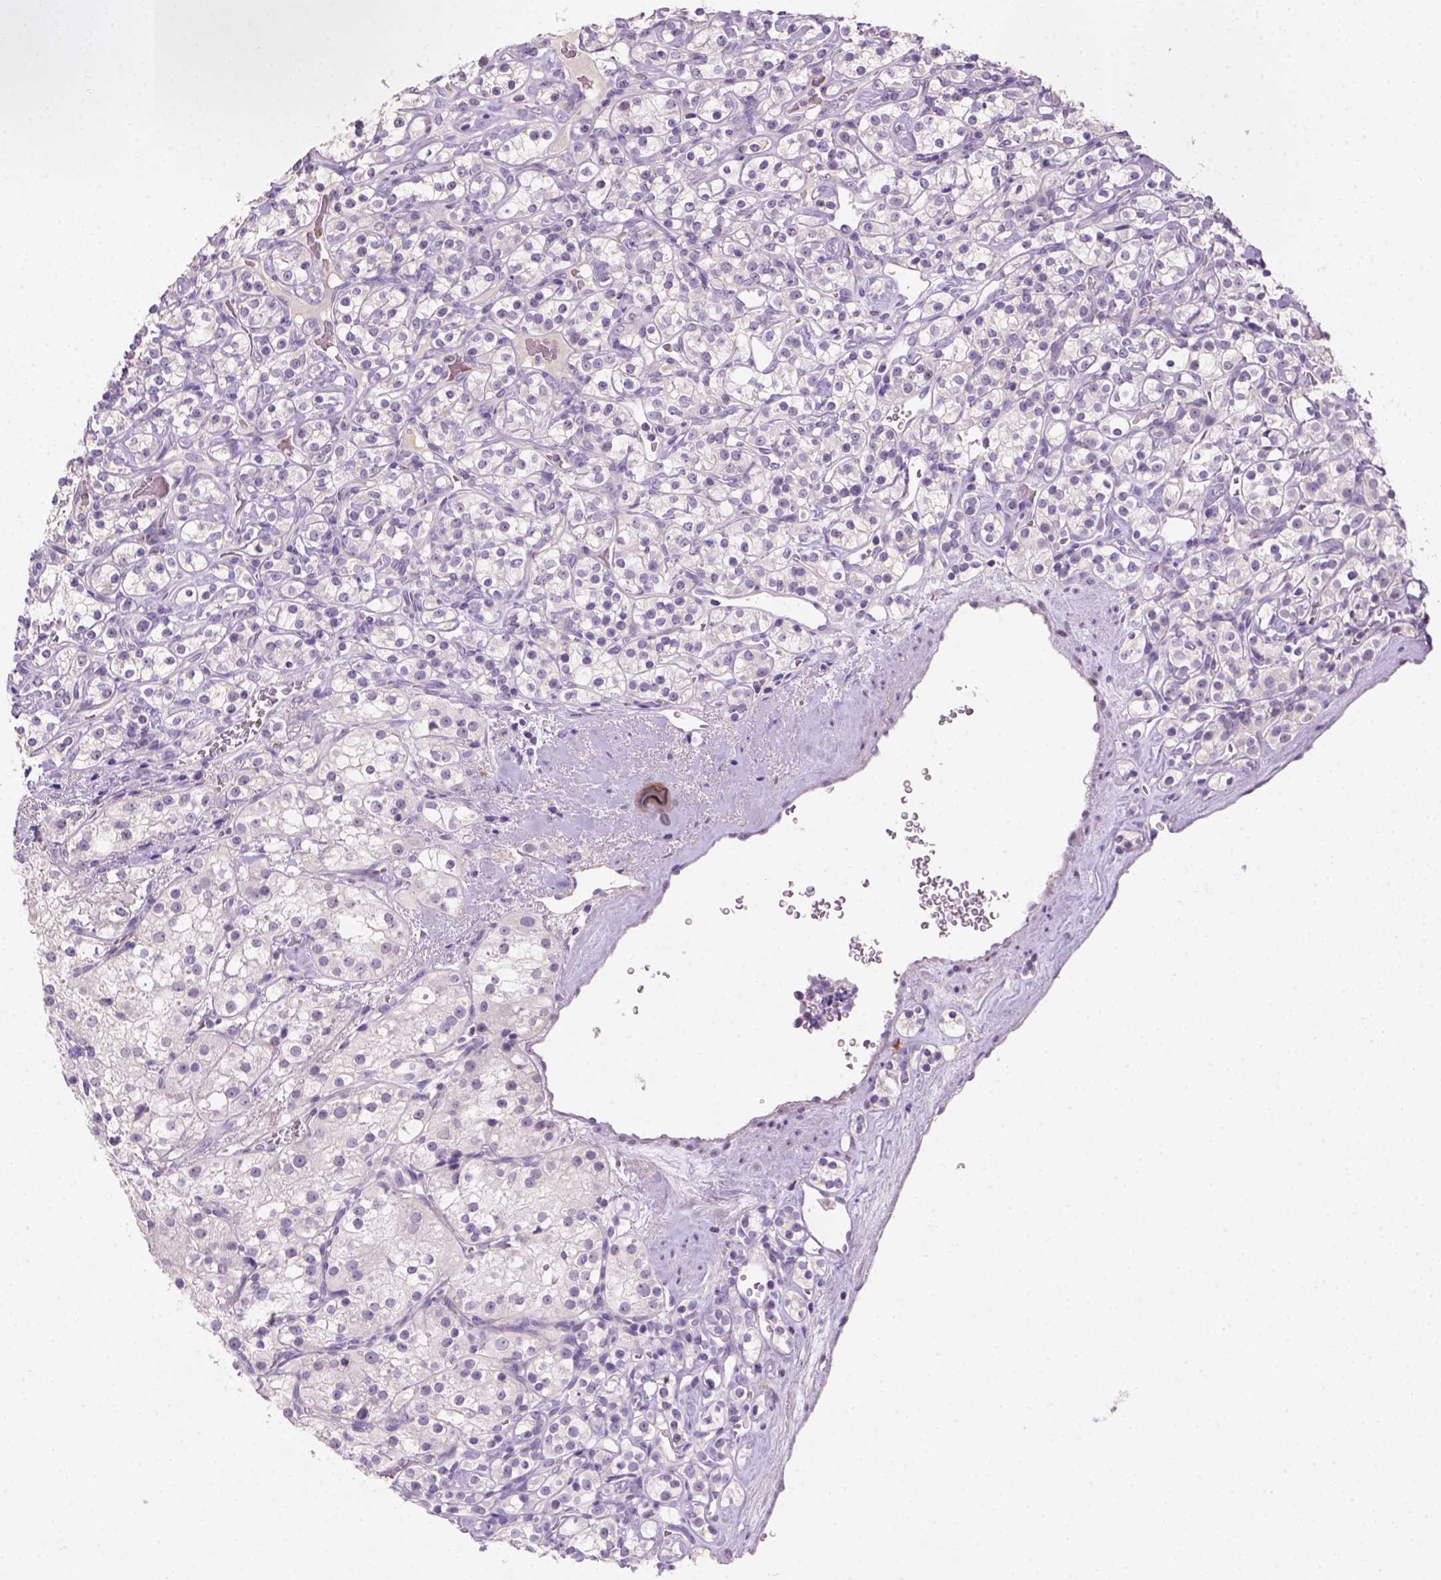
{"staining": {"intensity": "negative", "quantity": "none", "location": "none"}, "tissue": "renal cancer", "cell_type": "Tumor cells", "image_type": "cancer", "snomed": [{"axis": "morphology", "description": "Adenocarcinoma, NOS"}, {"axis": "topography", "description": "Kidney"}], "caption": "This is an IHC photomicrograph of human renal cancer (adenocarcinoma). There is no expression in tumor cells.", "gene": "ZMAT4", "patient": {"sex": "male", "age": 77}}